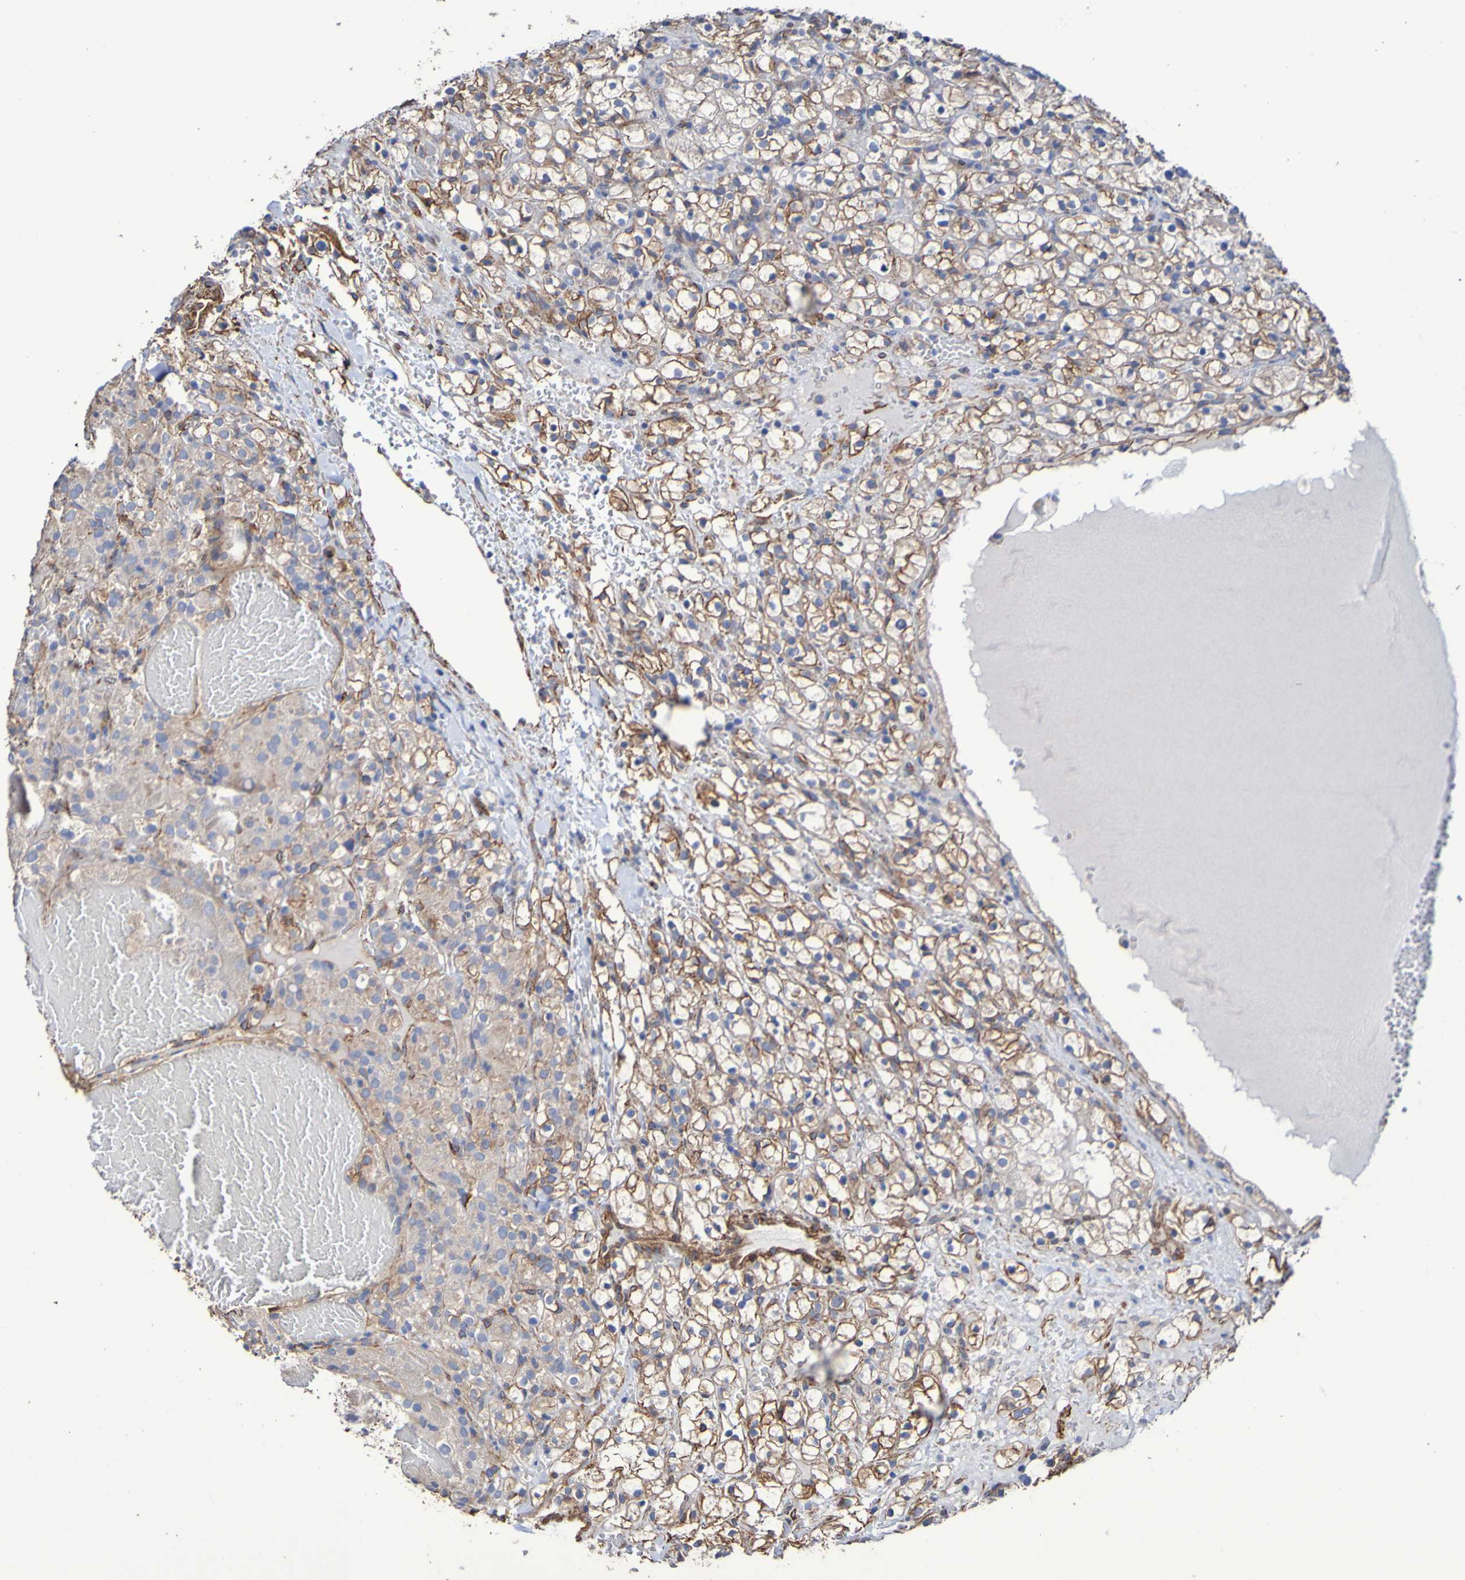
{"staining": {"intensity": "moderate", "quantity": ">75%", "location": "cytoplasmic/membranous"}, "tissue": "renal cancer", "cell_type": "Tumor cells", "image_type": "cancer", "snomed": [{"axis": "morphology", "description": "Adenocarcinoma, NOS"}, {"axis": "topography", "description": "Kidney"}], "caption": "Adenocarcinoma (renal) stained with DAB immunohistochemistry reveals medium levels of moderate cytoplasmic/membranous staining in about >75% of tumor cells.", "gene": "ELMOD3", "patient": {"sex": "male", "age": 61}}